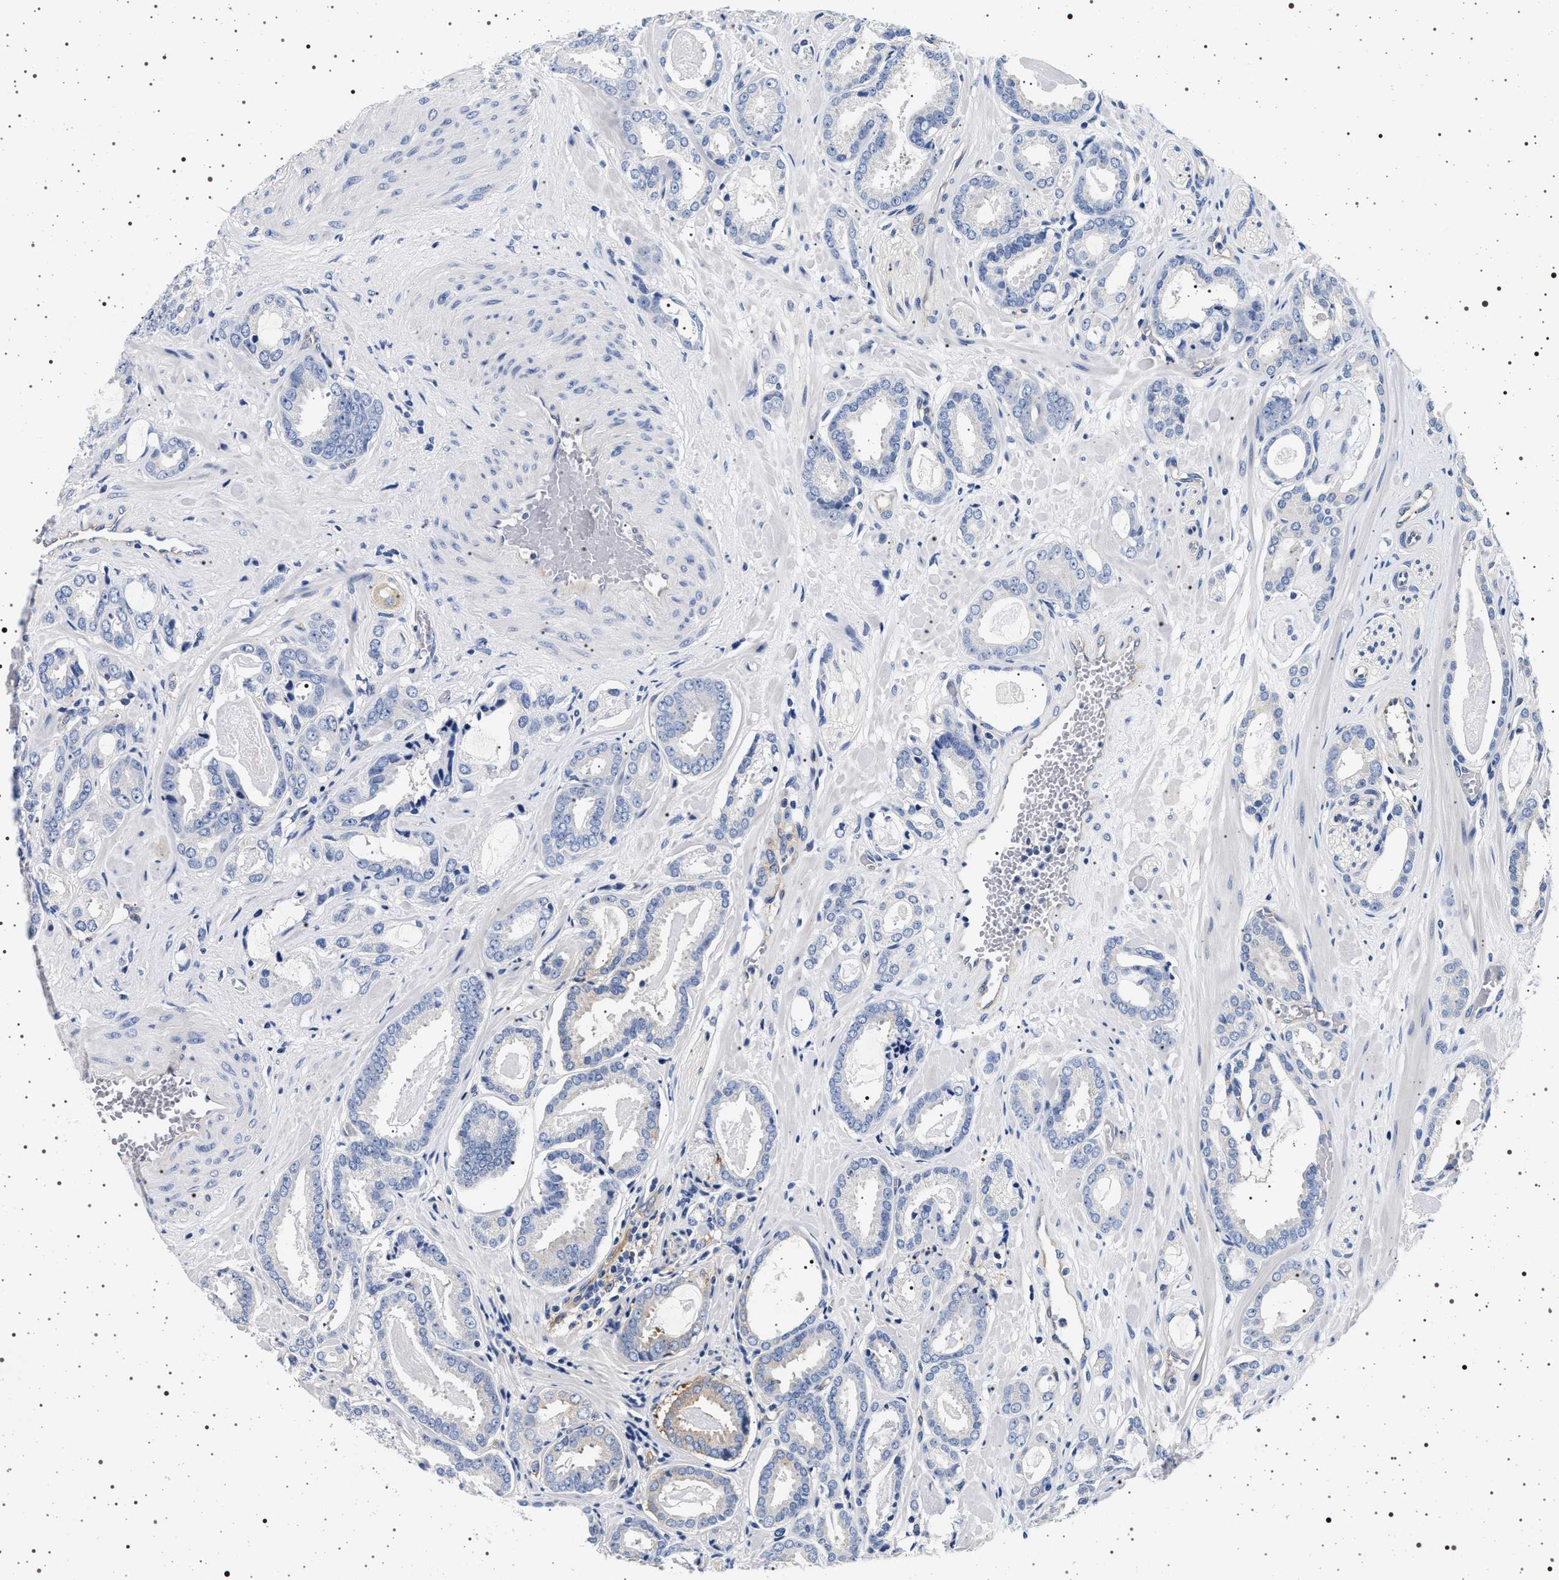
{"staining": {"intensity": "negative", "quantity": "none", "location": "none"}, "tissue": "prostate cancer", "cell_type": "Tumor cells", "image_type": "cancer", "snomed": [{"axis": "morphology", "description": "Adenocarcinoma, Low grade"}, {"axis": "topography", "description": "Prostate"}], "caption": "This photomicrograph is of prostate cancer stained with immunohistochemistry to label a protein in brown with the nuclei are counter-stained blue. There is no expression in tumor cells.", "gene": "HSD17B1", "patient": {"sex": "male", "age": 53}}